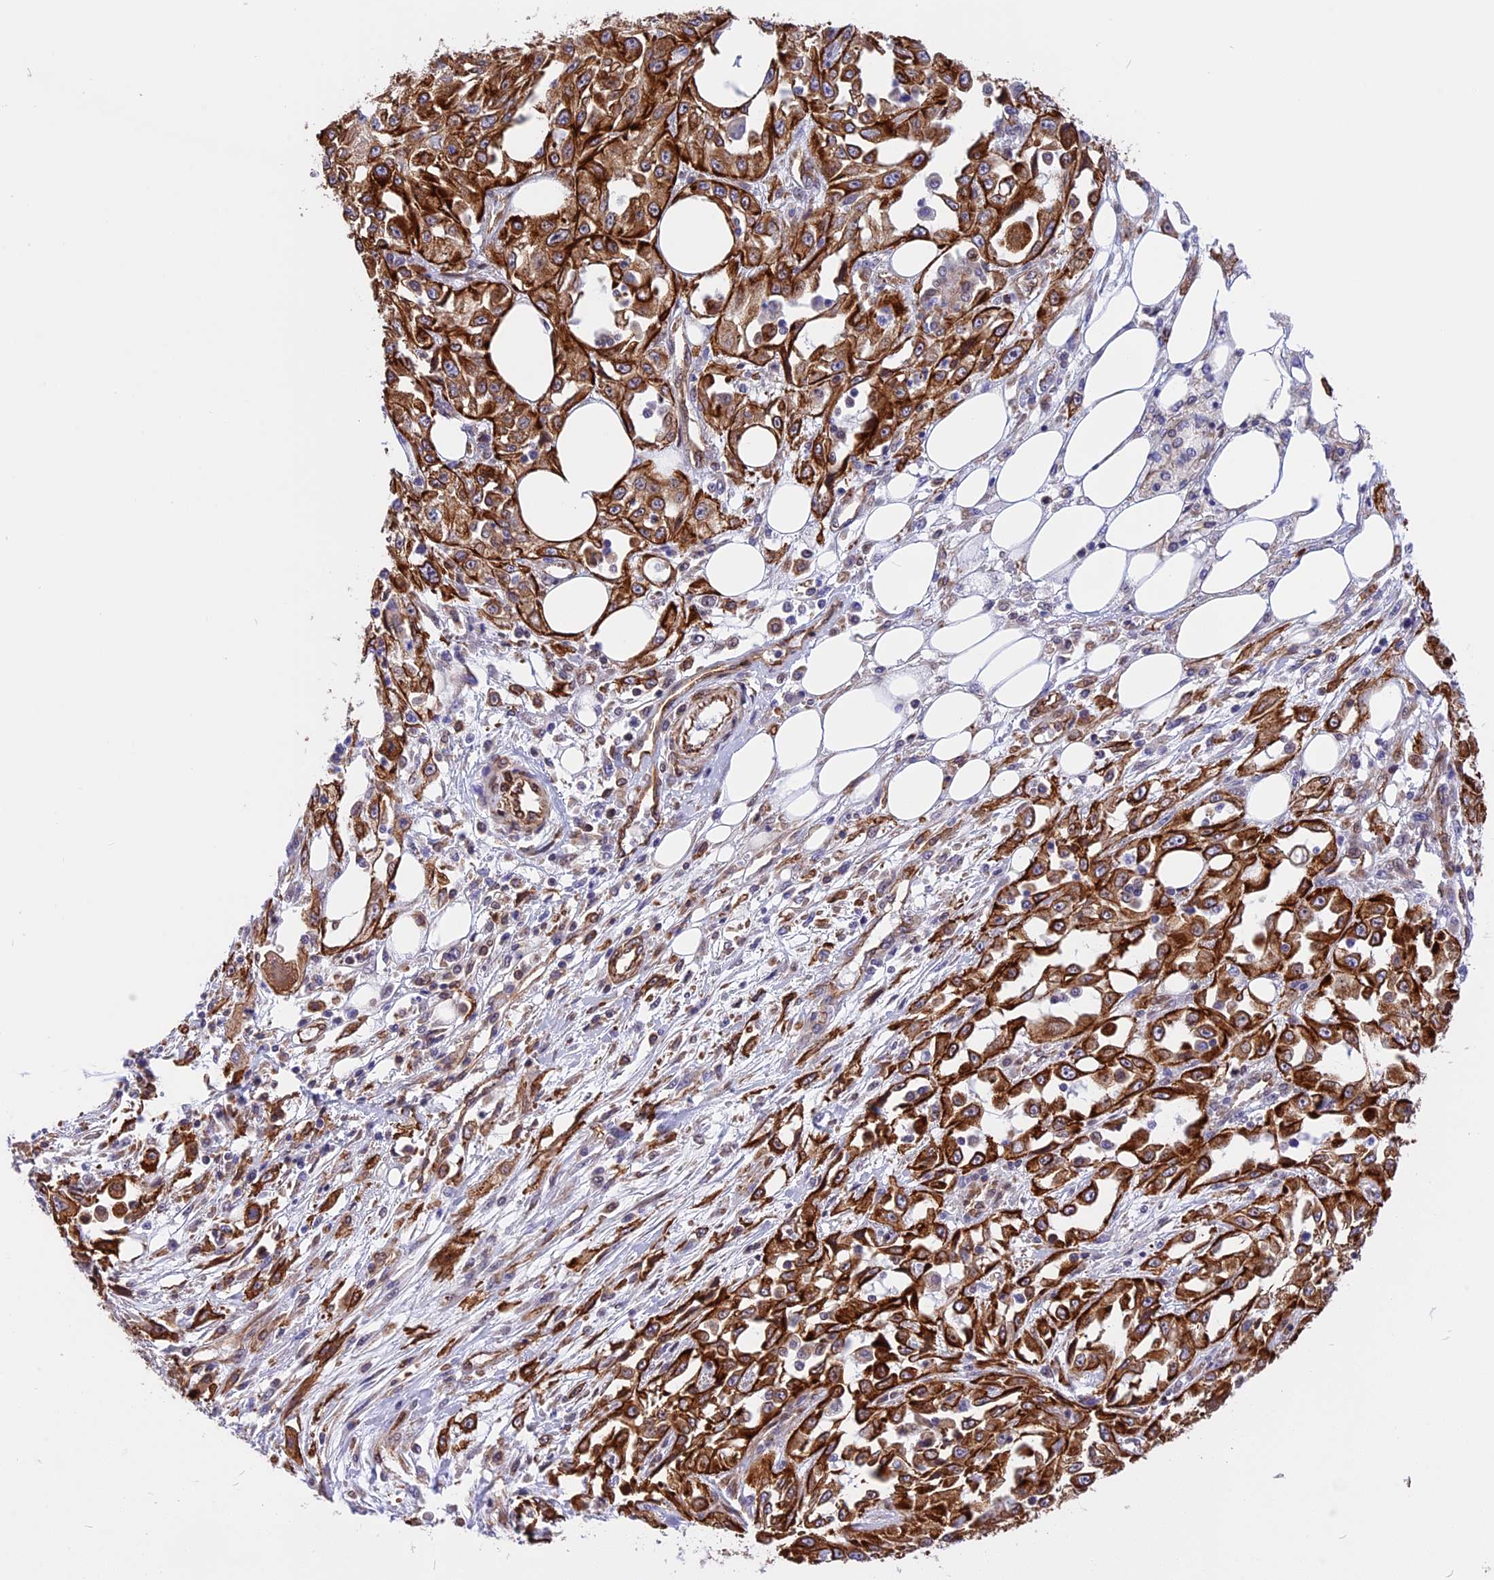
{"staining": {"intensity": "strong", "quantity": ">75%", "location": "cytoplasmic/membranous"}, "tissue": "skin cancer", "cell_type": "Tumor cells", "image_type": "cancer", "snomed": [{"axis": "morphology", "description": "Squamous cell carcinoma, NOS"}, {"axis": "morphology", "description": "Squamous cell carcinoma, metastatic, NOS"}, {"axis": "topography", "description": "Skin"}, {"axis": "topography", "description": "Lymph node"}], "caption": "This is an image of immunohistochemistry (IHC) staining of skin cancer (squamous cell carcinoma), which shows strong positivity in the cytoplasmic/membranous of tumor cells.", "gene": "R3HDM4", "patient": {"sex": "male", "age": 75}}